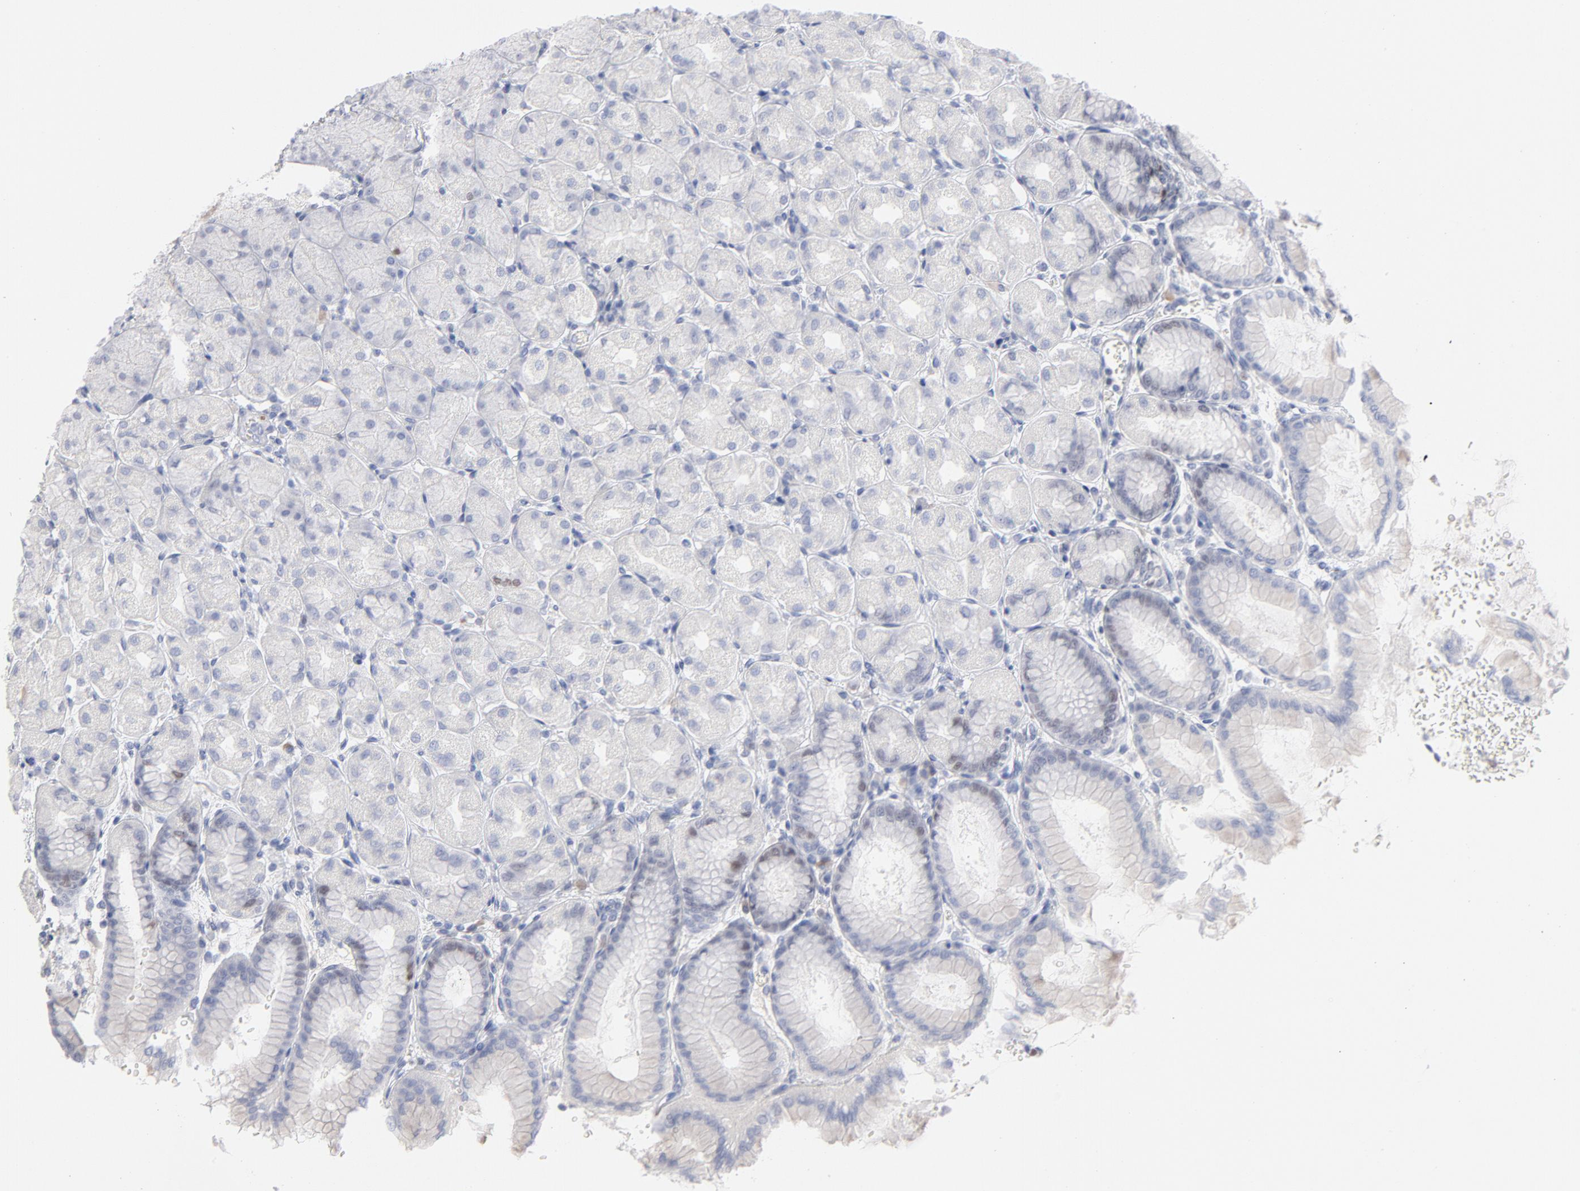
{"staining": {"intensity": "strong", "quantity": "<25%", "location": "nuclear"}, "tissue": "stomach", "cell_type": "Glandular cells", "image_type": "normal", "snomed": [{"axis": "morphology", "description": "Normal tissue, NOS"}, {"axis": "topography", "description": "Stomach, upper"}], "caption": "Strong nuclear protein expression is seen in about <25% of glandular cells in stomach. Using DAB (brown) and hematoxylin (blue) stains, captured at high magnification using brightfield microscopy.", "gene": "MCM7", "patient": {"sex": "female", "age": 56}}